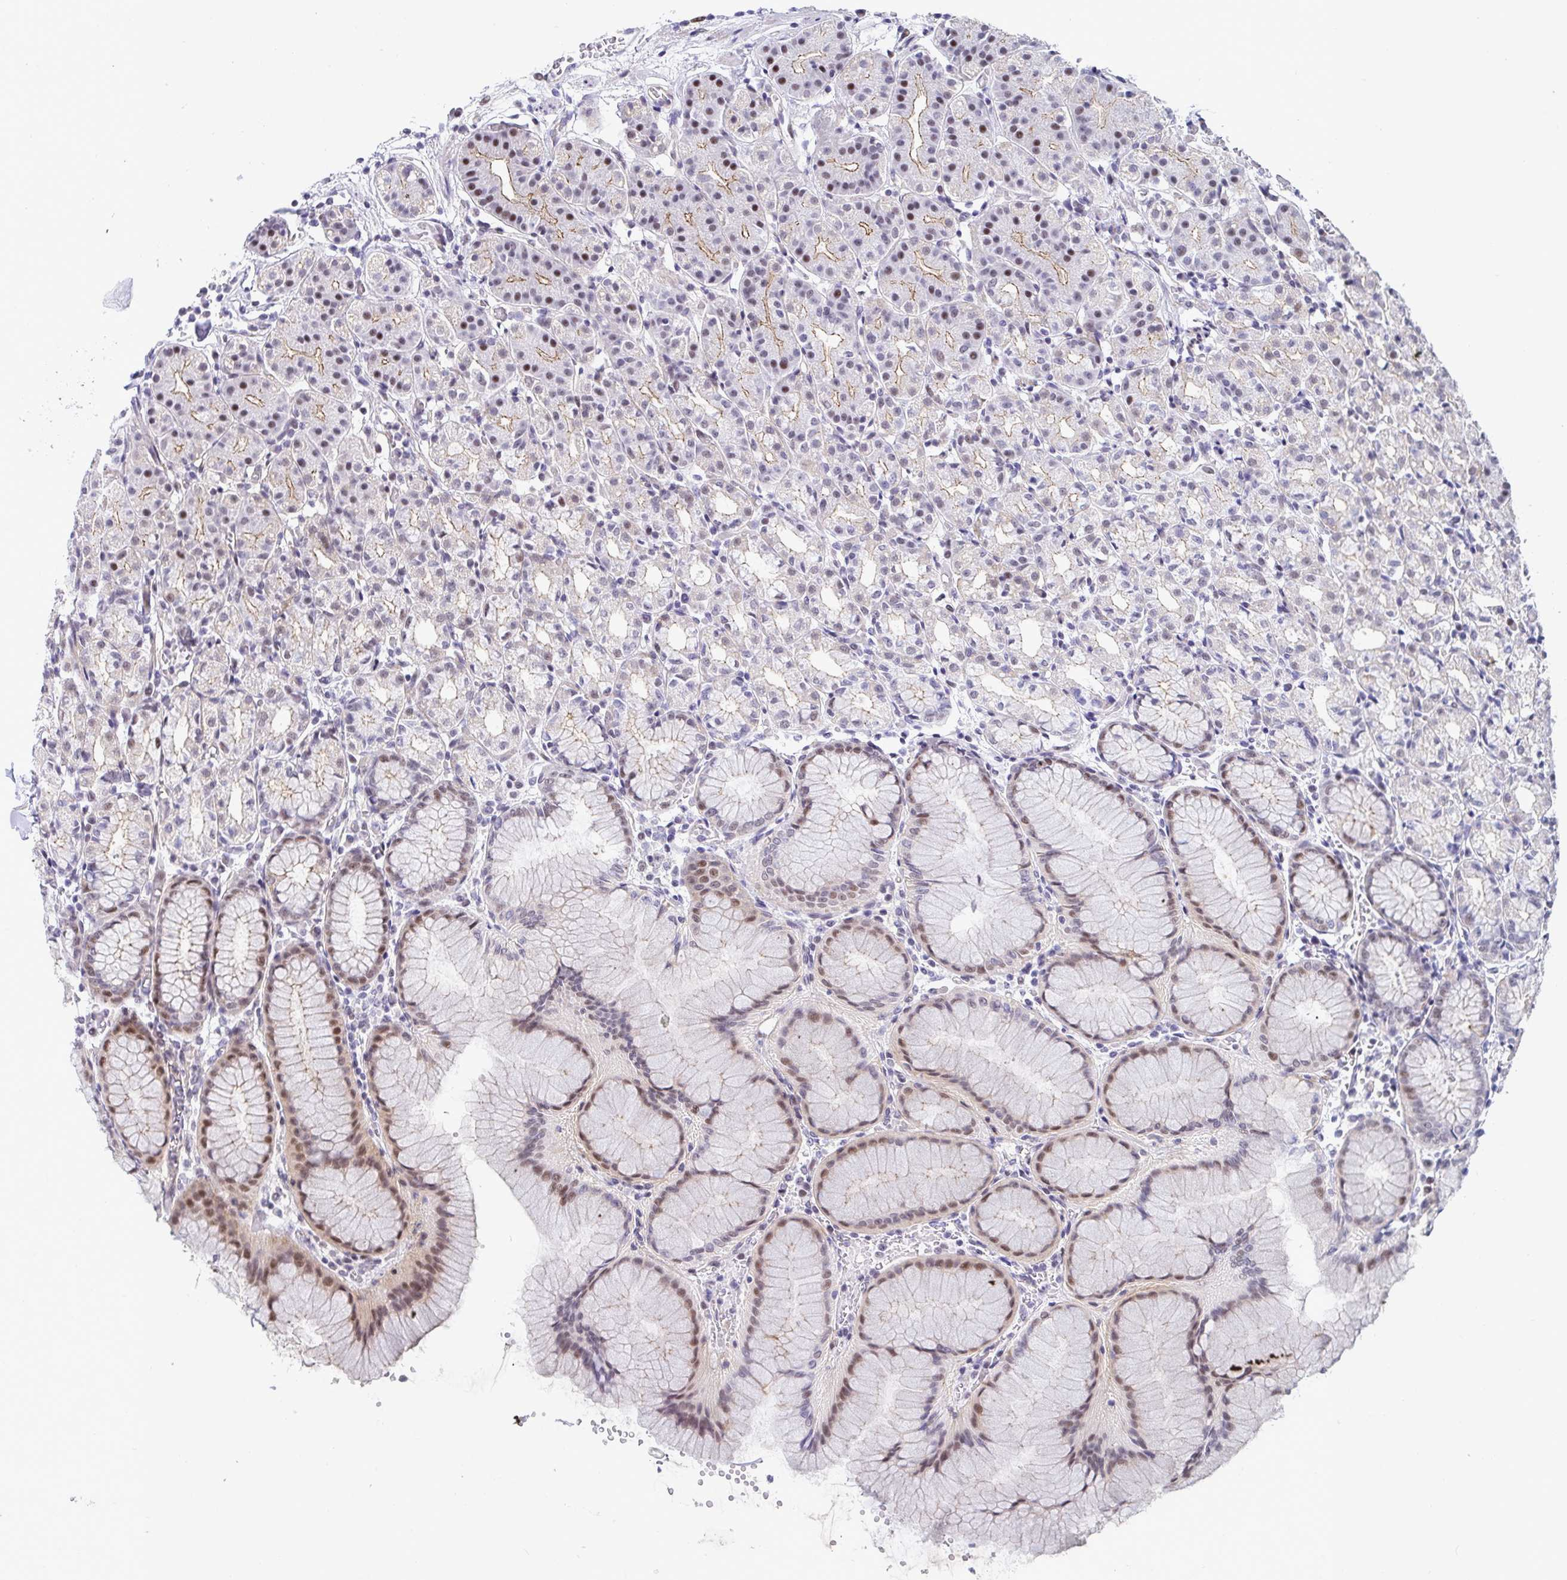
{"staining": {"intensity": "weak", "quantity": "25%-75%", "location": "cytoplasmic/membranous,nuclear"}, "tissue": "stomach", "cell_type": "Glandular cells", "image_type": "normal", "snomed": [{"axis": "morphology", "description": "Normal tissue, NOS"}, {"axis": "topography", "description": "Stomach"}], "caption": "Stomach stained with DAB immunohistochemistry (IHC) exhibits low levels of weak cytoplasmic/membranous,nuclear staining in about 25%-75% of glandular cells. The staining was performed using DAB to visualize the protein expression in brown, while the nuclei were stained in blue with hematoxylin (Magnification: 20x).", "gene": "WDR72", "patient": {"sex": "female", "age": 57}}